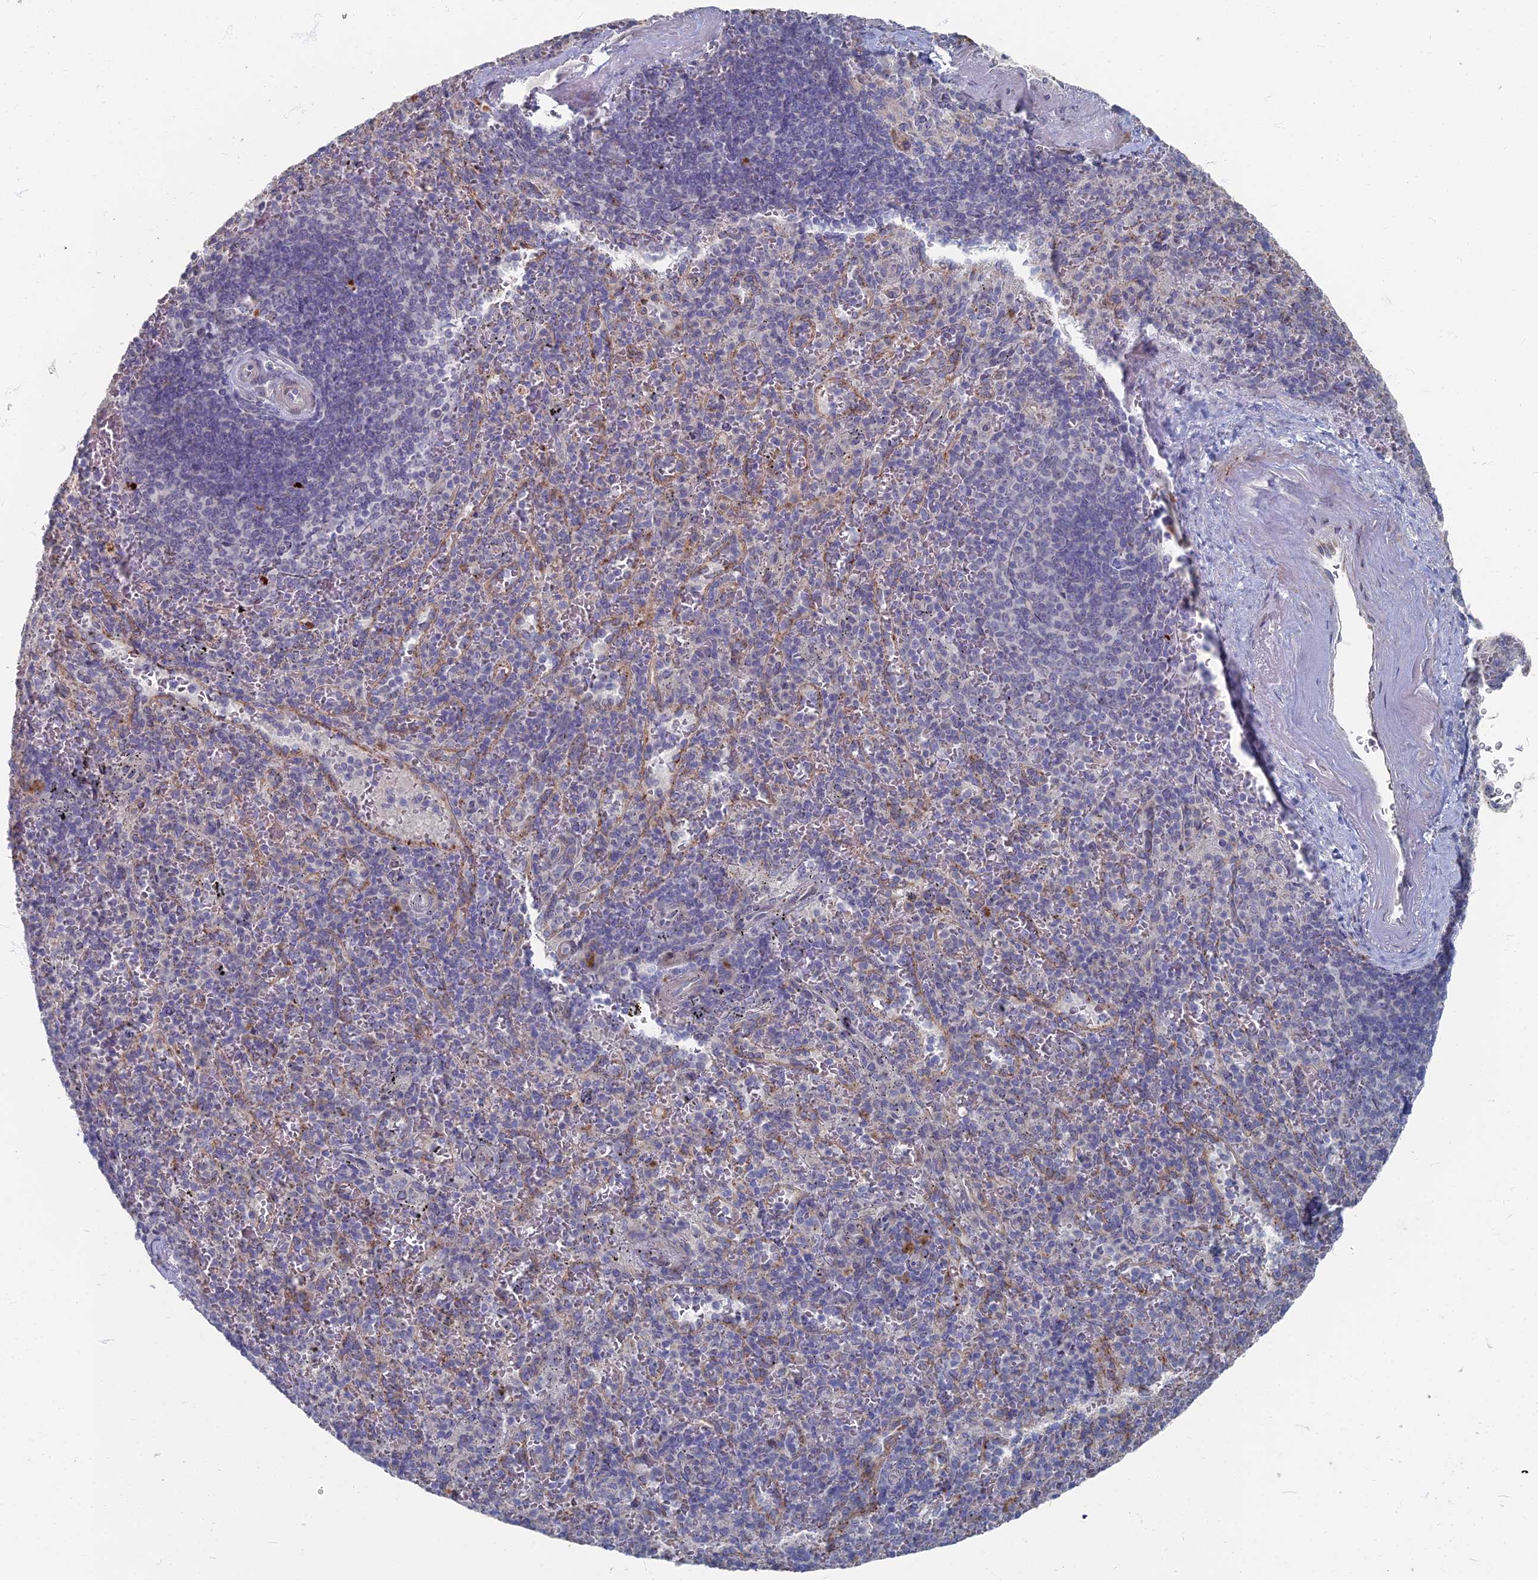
{"staining": {"intensity": "negative", "quantity": "none", "location": "none"}, "tissue": "spleen", "cell_type": "Cells in red pulp", "image_type": "normal", "snomed": [{"axis": "morphology", "description": "Normal tissue, NOS"}, {"axis": "topography", "description": "Spleen"}], "caption": "High power microscopy photomicrograph of an IHC micrograph of benign spleen, revealing no significant expression in cells in red pulp. (Brightfield microscopy of DAB (3,3'-diaminobenzidine) IHC at high magnification).", "gene": "TMEM128", "patient": {"sex": "male", "age": 82}}